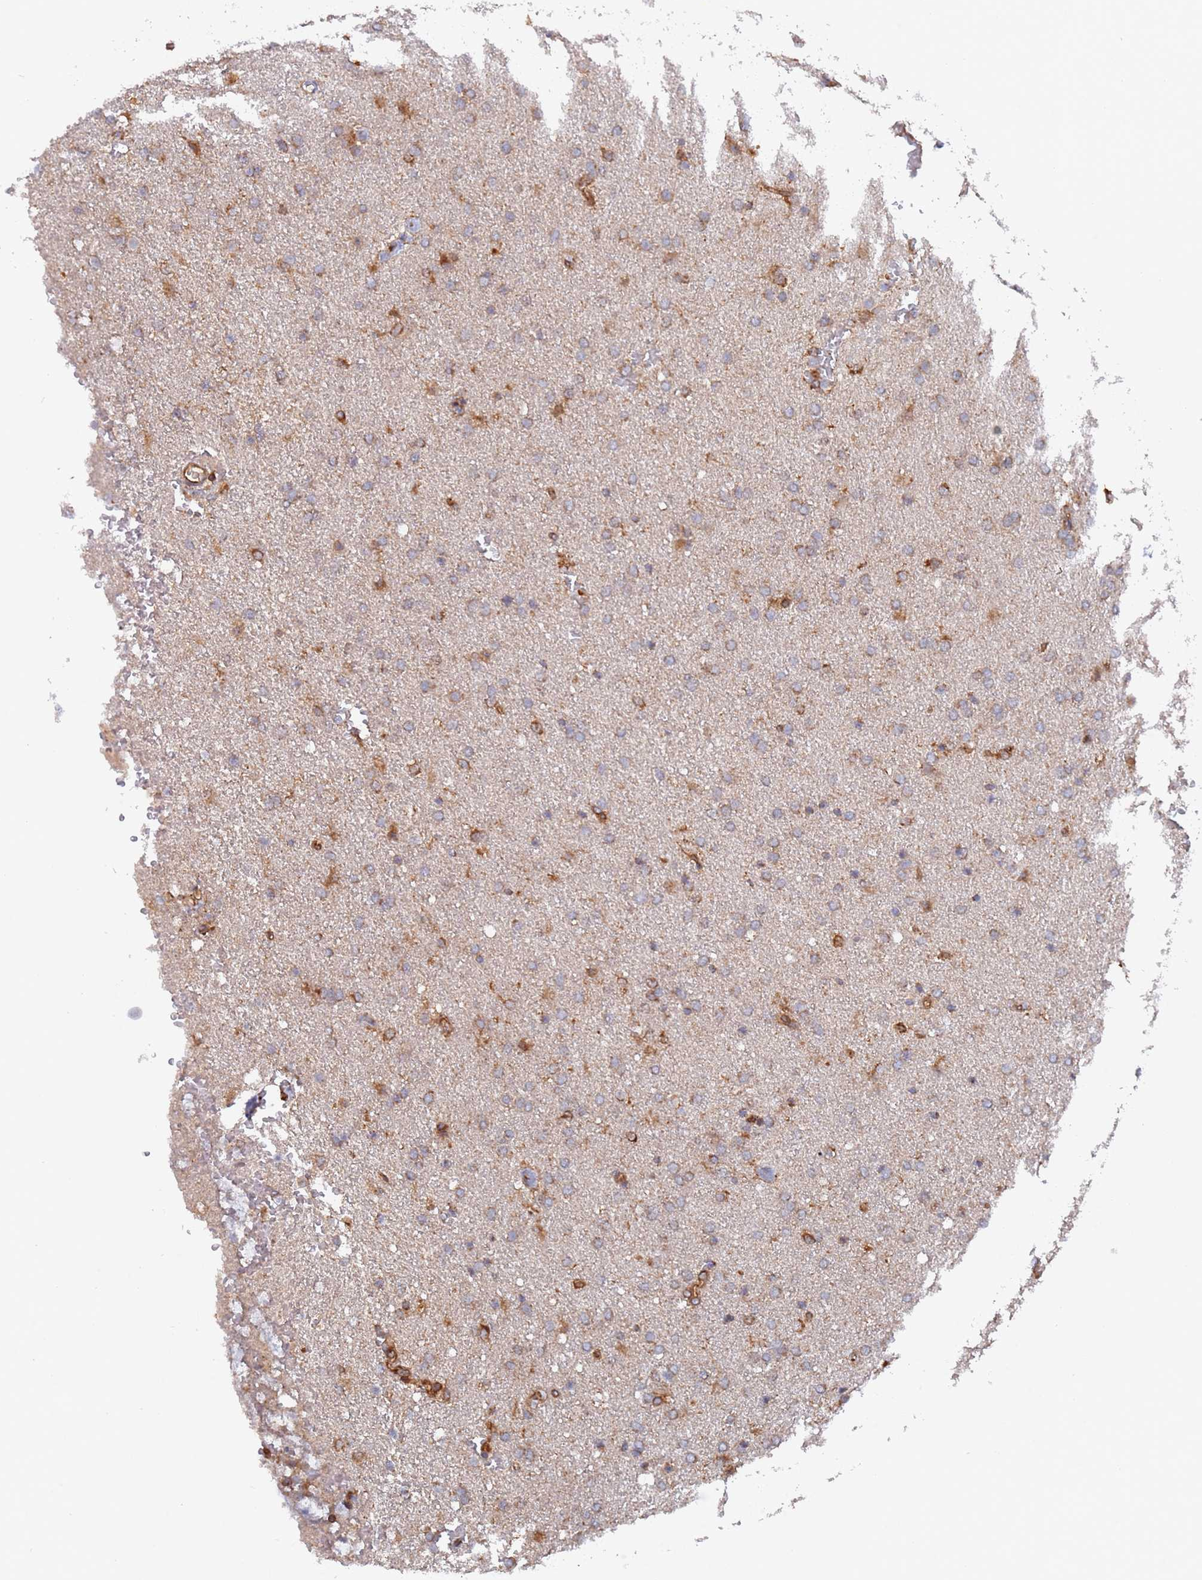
{"staining": {"intensity": "weak", "quantity": ">75%", "location": "cytoplasmic/membranous"}, "tissue": "glioma", "cell_type": "Tumor cells", "image_type": "cancer", "snomed": [{"axis": "morphology", "description": "Glioma, malignant, High grade"}, {"axis": "topography", "description": "Brain"}], "caption": "The micrograph demonstrates a brown stain indicating the presence of a protein in the cytoplasmic/membranous of tumor cells in glioma.", "gene": "DDX60", "patient": {"sex": "male", "age": 72}}